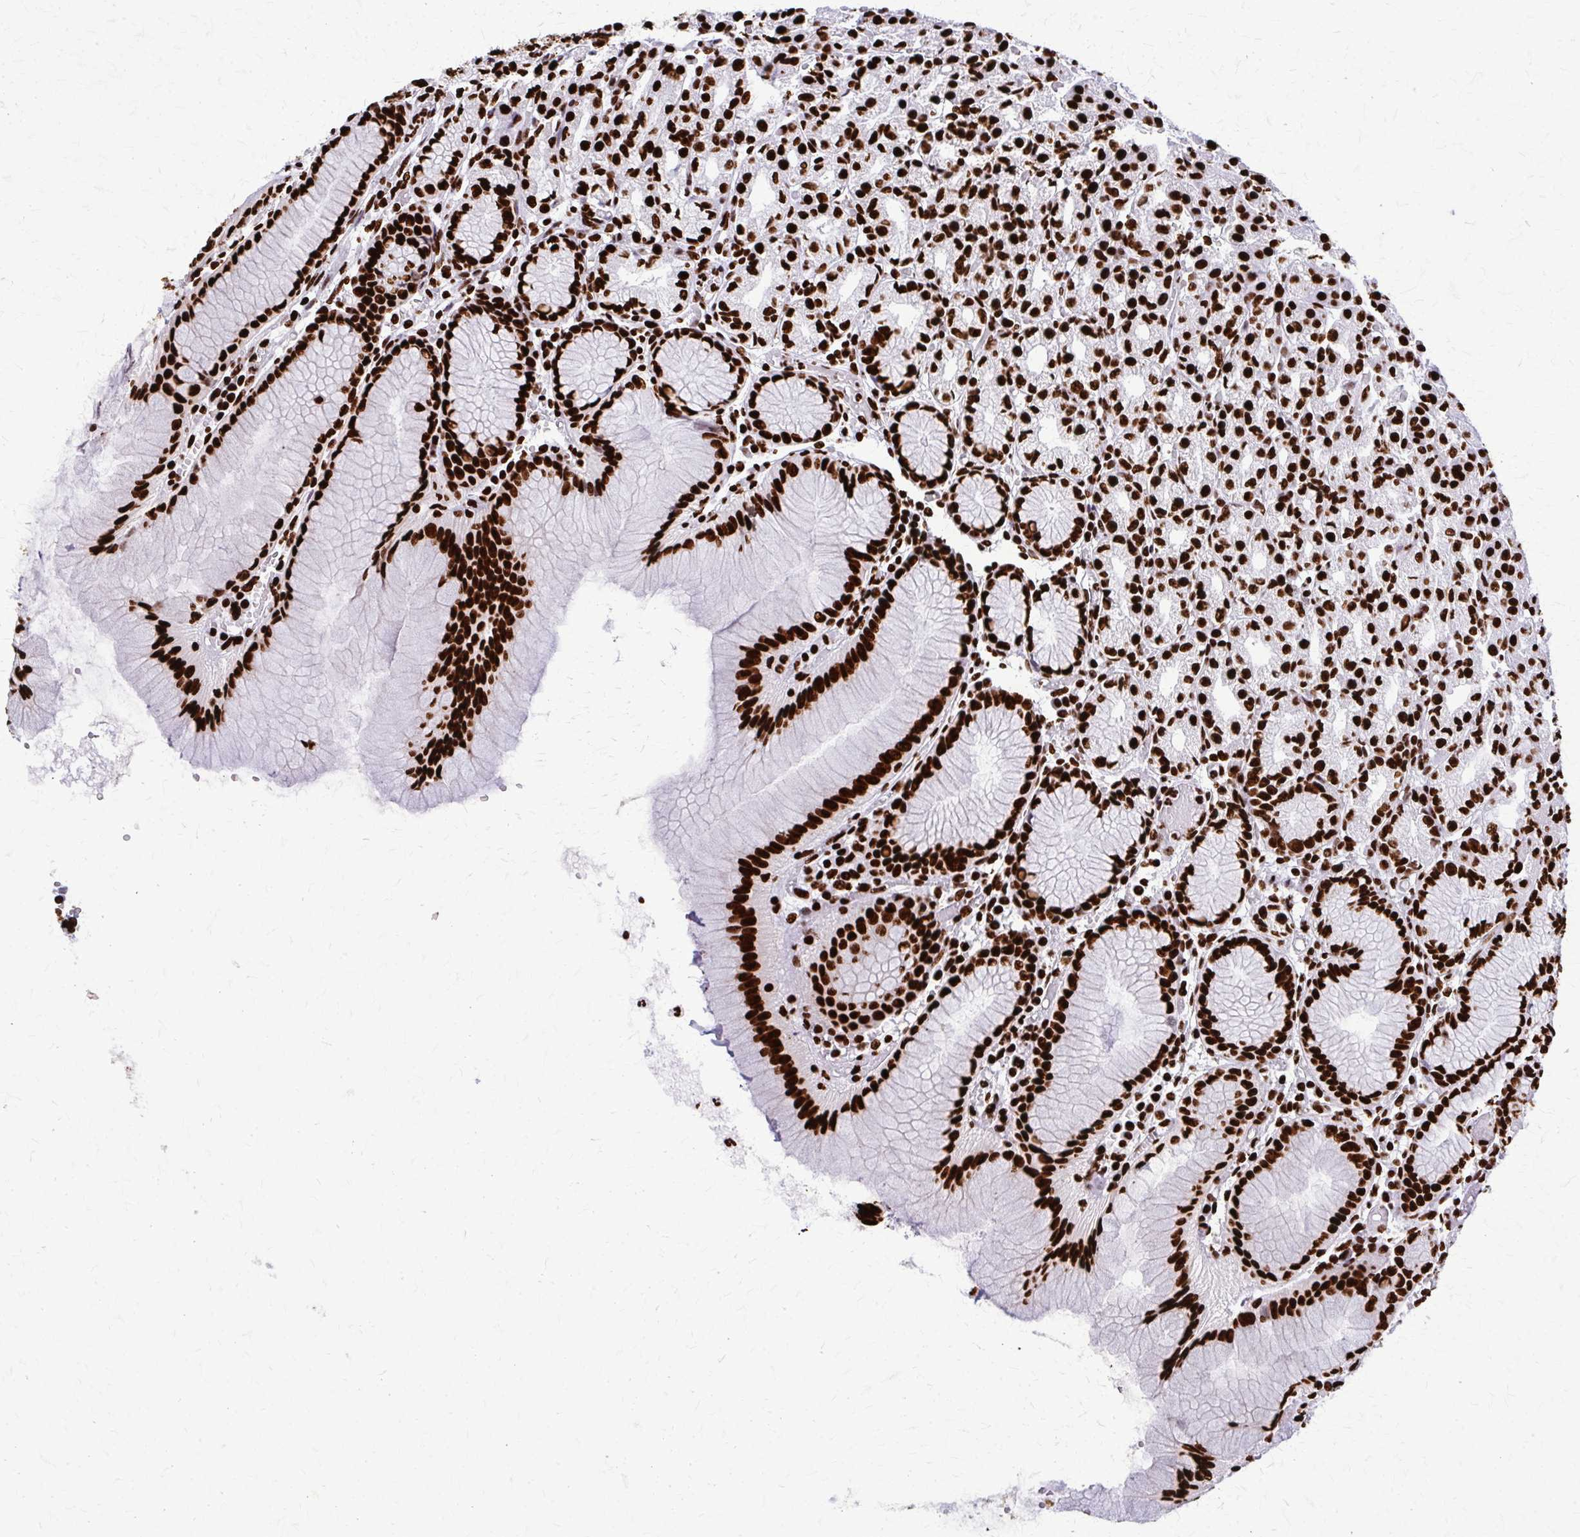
{"staining": {"intensity": "strong", "quantity": ">75%", "location": "nuclear"}, "tissue": "stomach", "cell_type": "Glandular cells", "image_type": "normal", "snomed": [{"axis": "morphology", "description": "Normal tissue, NOS"}, {"axis": "topography", "description": "Stomach"}], "caption": "IHC staining of normal stomach, which reveals high levels of strong nuclear positivity in approximately >75% of glandular cells indicating strong nuclear protein positivity. The staining was performed using DAB (3,3'-diaminobenzidine) (brown) for protein detection and nuclei were counterstained in hematoxylin (blue).", "gene": "SFPQ", "patient": {"sex": "female", "age": 57}}